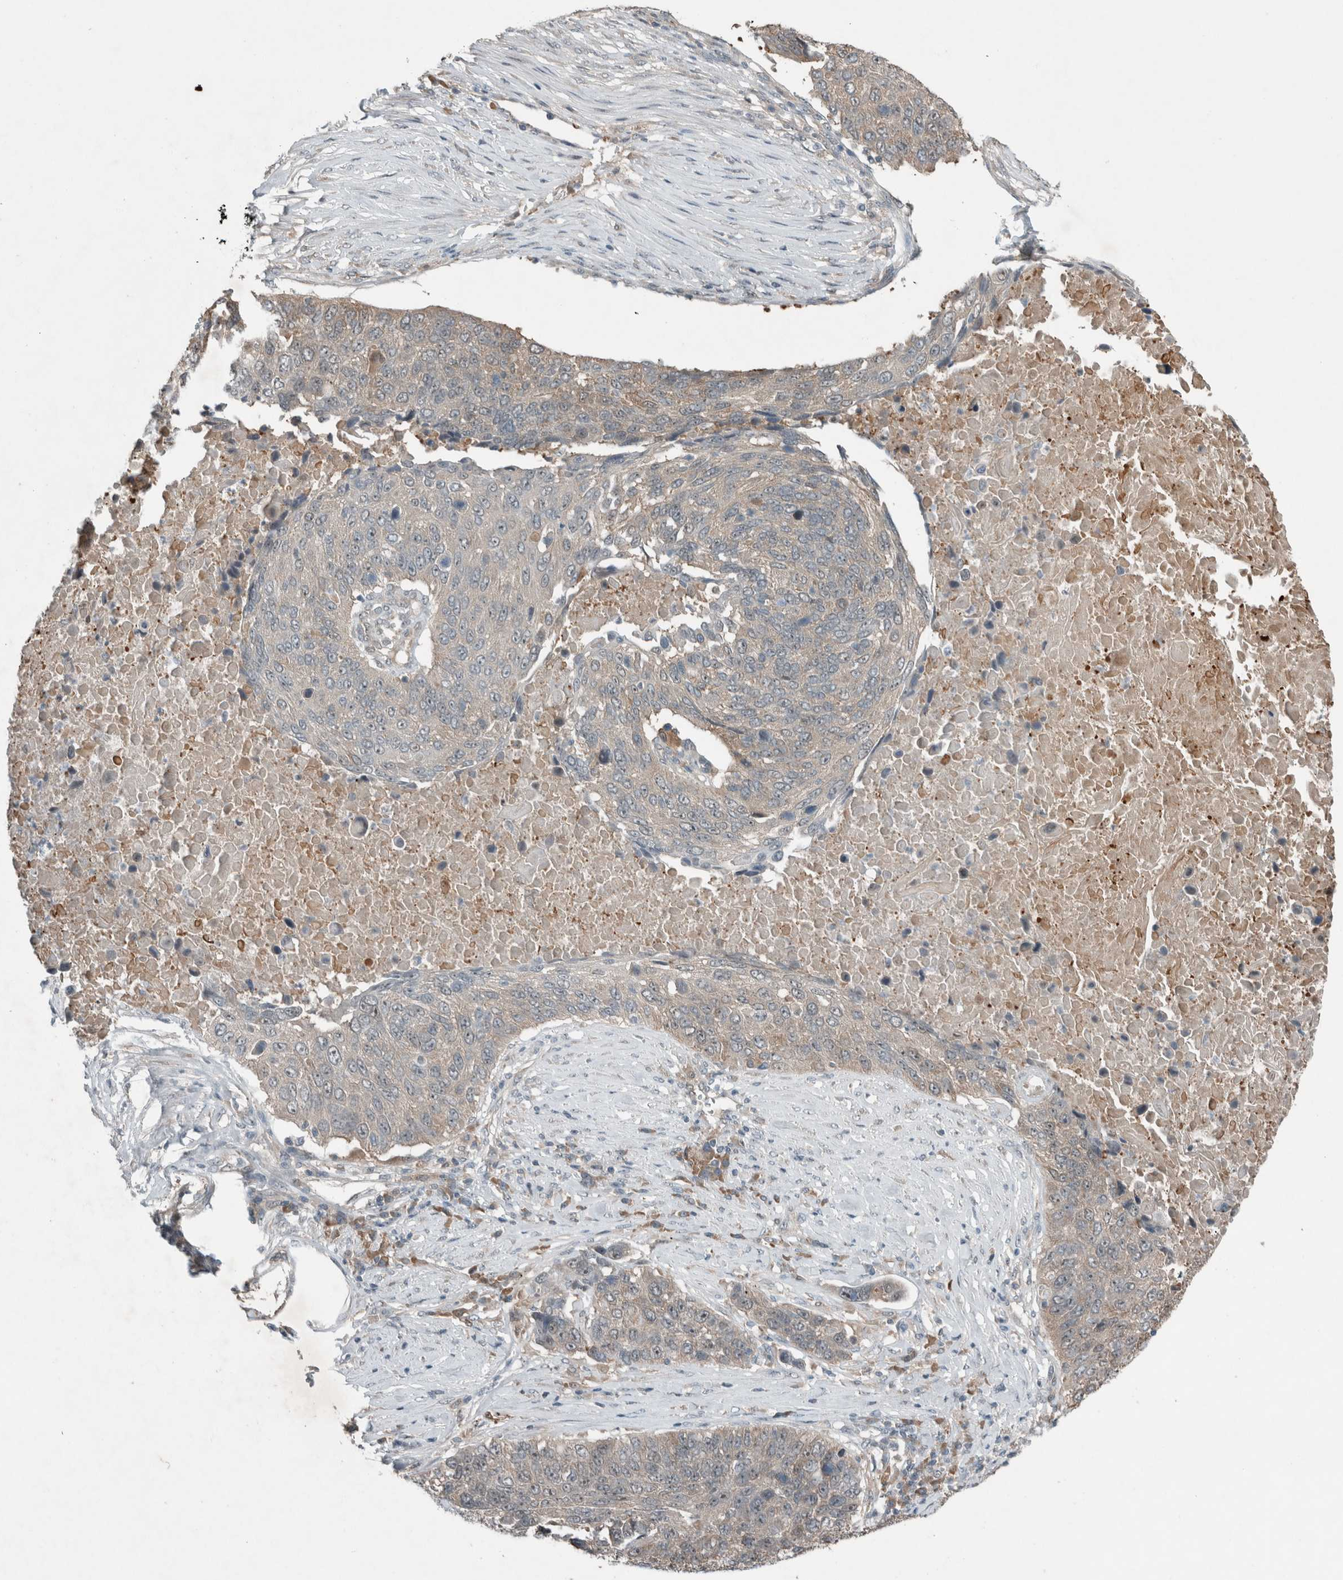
{"staining": {"intensity": "negative", "quantity": "none", "location": "none"}, "tissue": "lung cancer", "cell_type": "Tumor cells", "image_type": "cancer", "snomed": [{"axis": "morphology", "description": "Squamous cell carcinoma, NOS"}, {"axis": "topography", "description": "Lung"}], "caption": "DAB (3,3'-diaminobenzidine) immunohistochemical staining of human lung cancer shows no significant staining in tumor cells.", "gene": "RALGDS", "patient": {"sex": "male", "age": 66}}